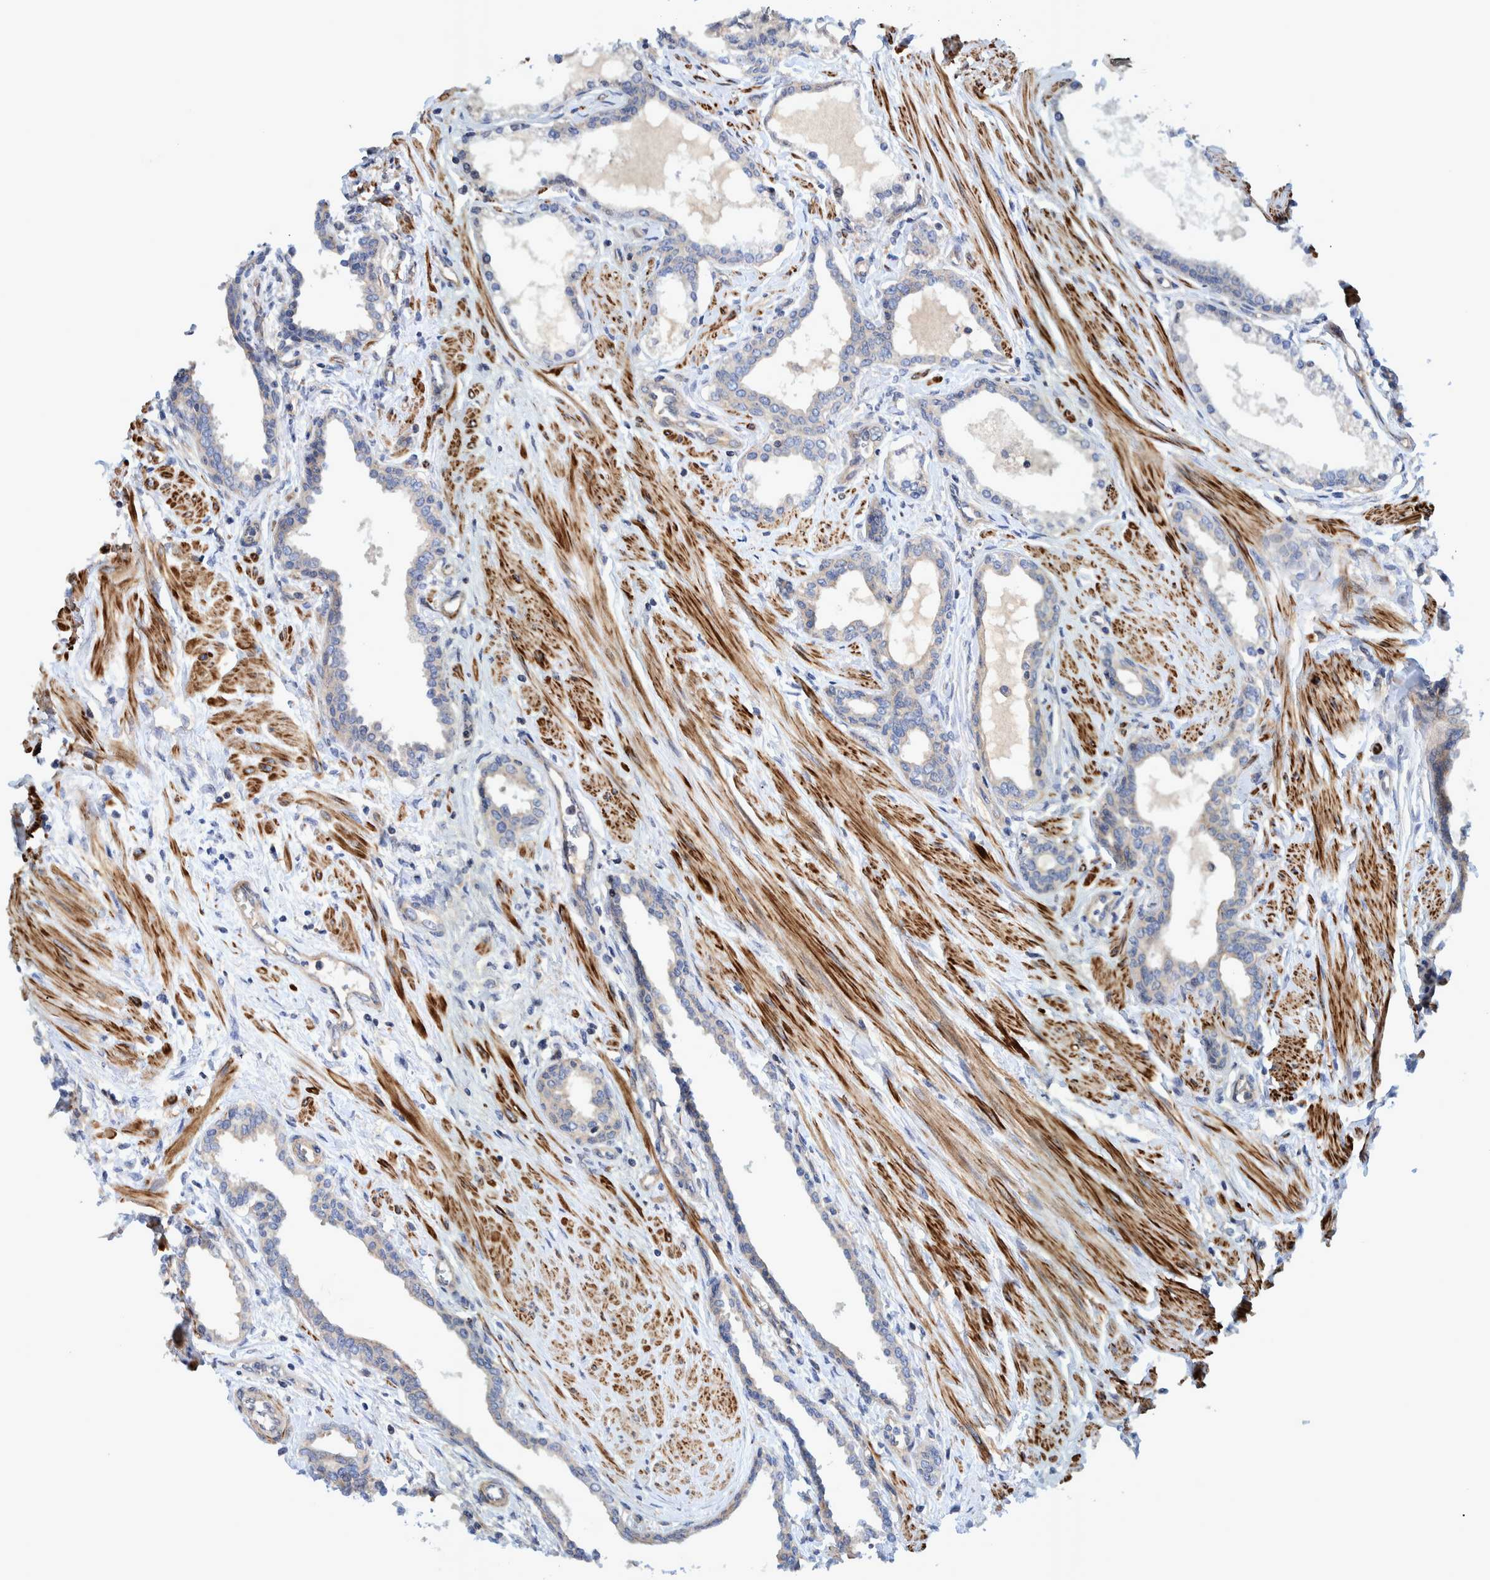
{"staining": {"intensity": "negative", "quantity": "none", "location": "none"}, "tissue": "prostate cancer", "cell_type": "Tumor cells", "image_type": "cancer", "snomed": [{"axis": "morphology", "description": "Adenocarcinoma, High grade"}, {"axis": "topography", "description": "Prostate"}], "caption": "Immunohistochemical staining of prostate cancer (high-grade adenocarcinoma) displays no significant positivity in tumor cells.", "gene": "GRPEL2", "patient": {"sex": "male", "age": 52}}